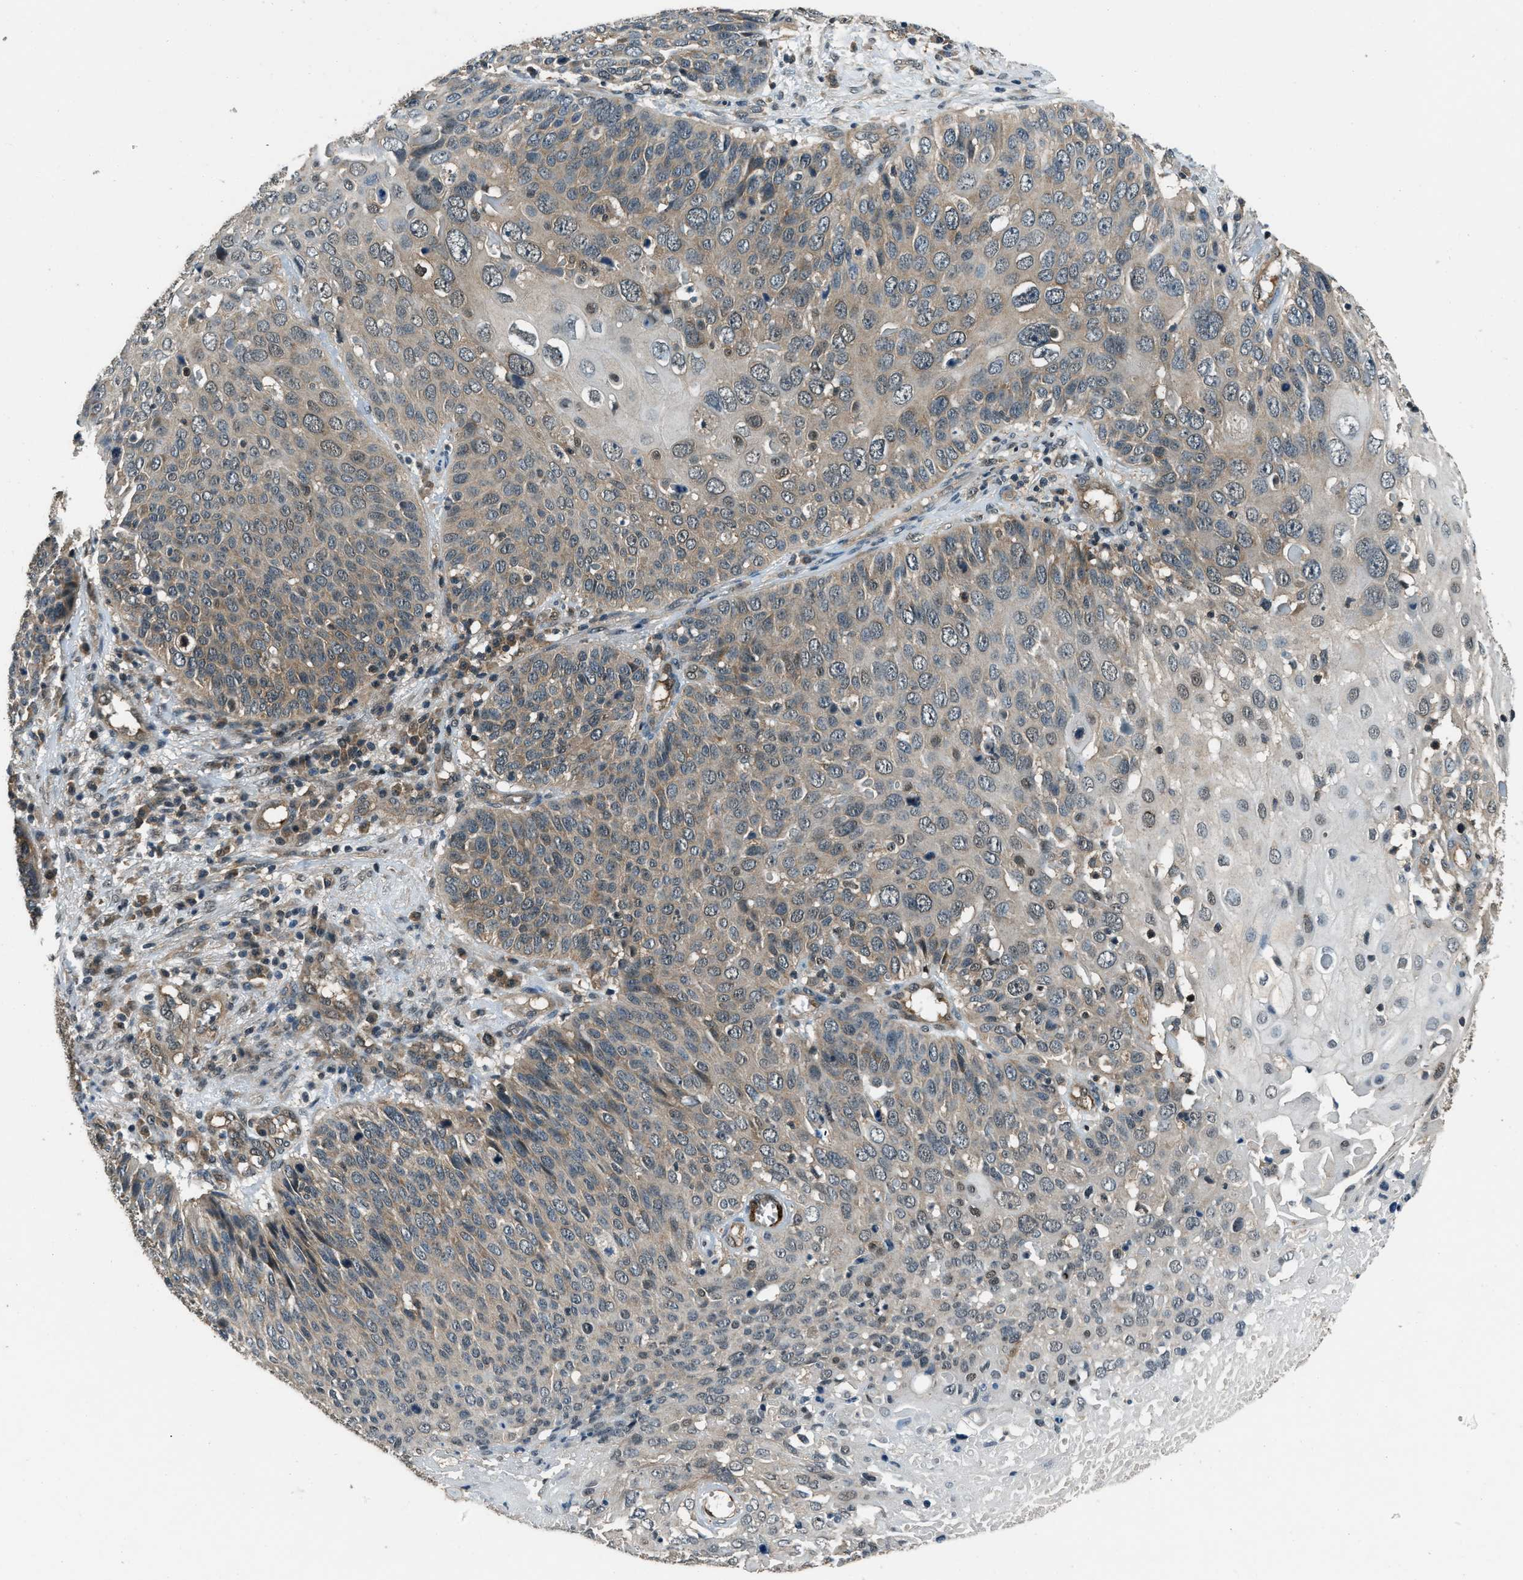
{"staining": {"intensity": "weak", "quantity": ">75%", "location": "cytoplasmic/membranous"}, "tissue": "cervical cancer", "cell_type": "Tumor cells", "image_type": "cancer", "snomed": [{"axis": "morphology", "description": "Squamous cell carcinoma, NOS"}, {"axis": "topography", "description": "Cervix"}], "caption": "Approximately >75% of tumor cells in human cervical cancer demonstrate weak cytoplasmic/membranous protein staining as visualized by brown immunohistochemical staining.", "gene": "NUDCD3", "patient": {"sex": "female", "age": 74}}